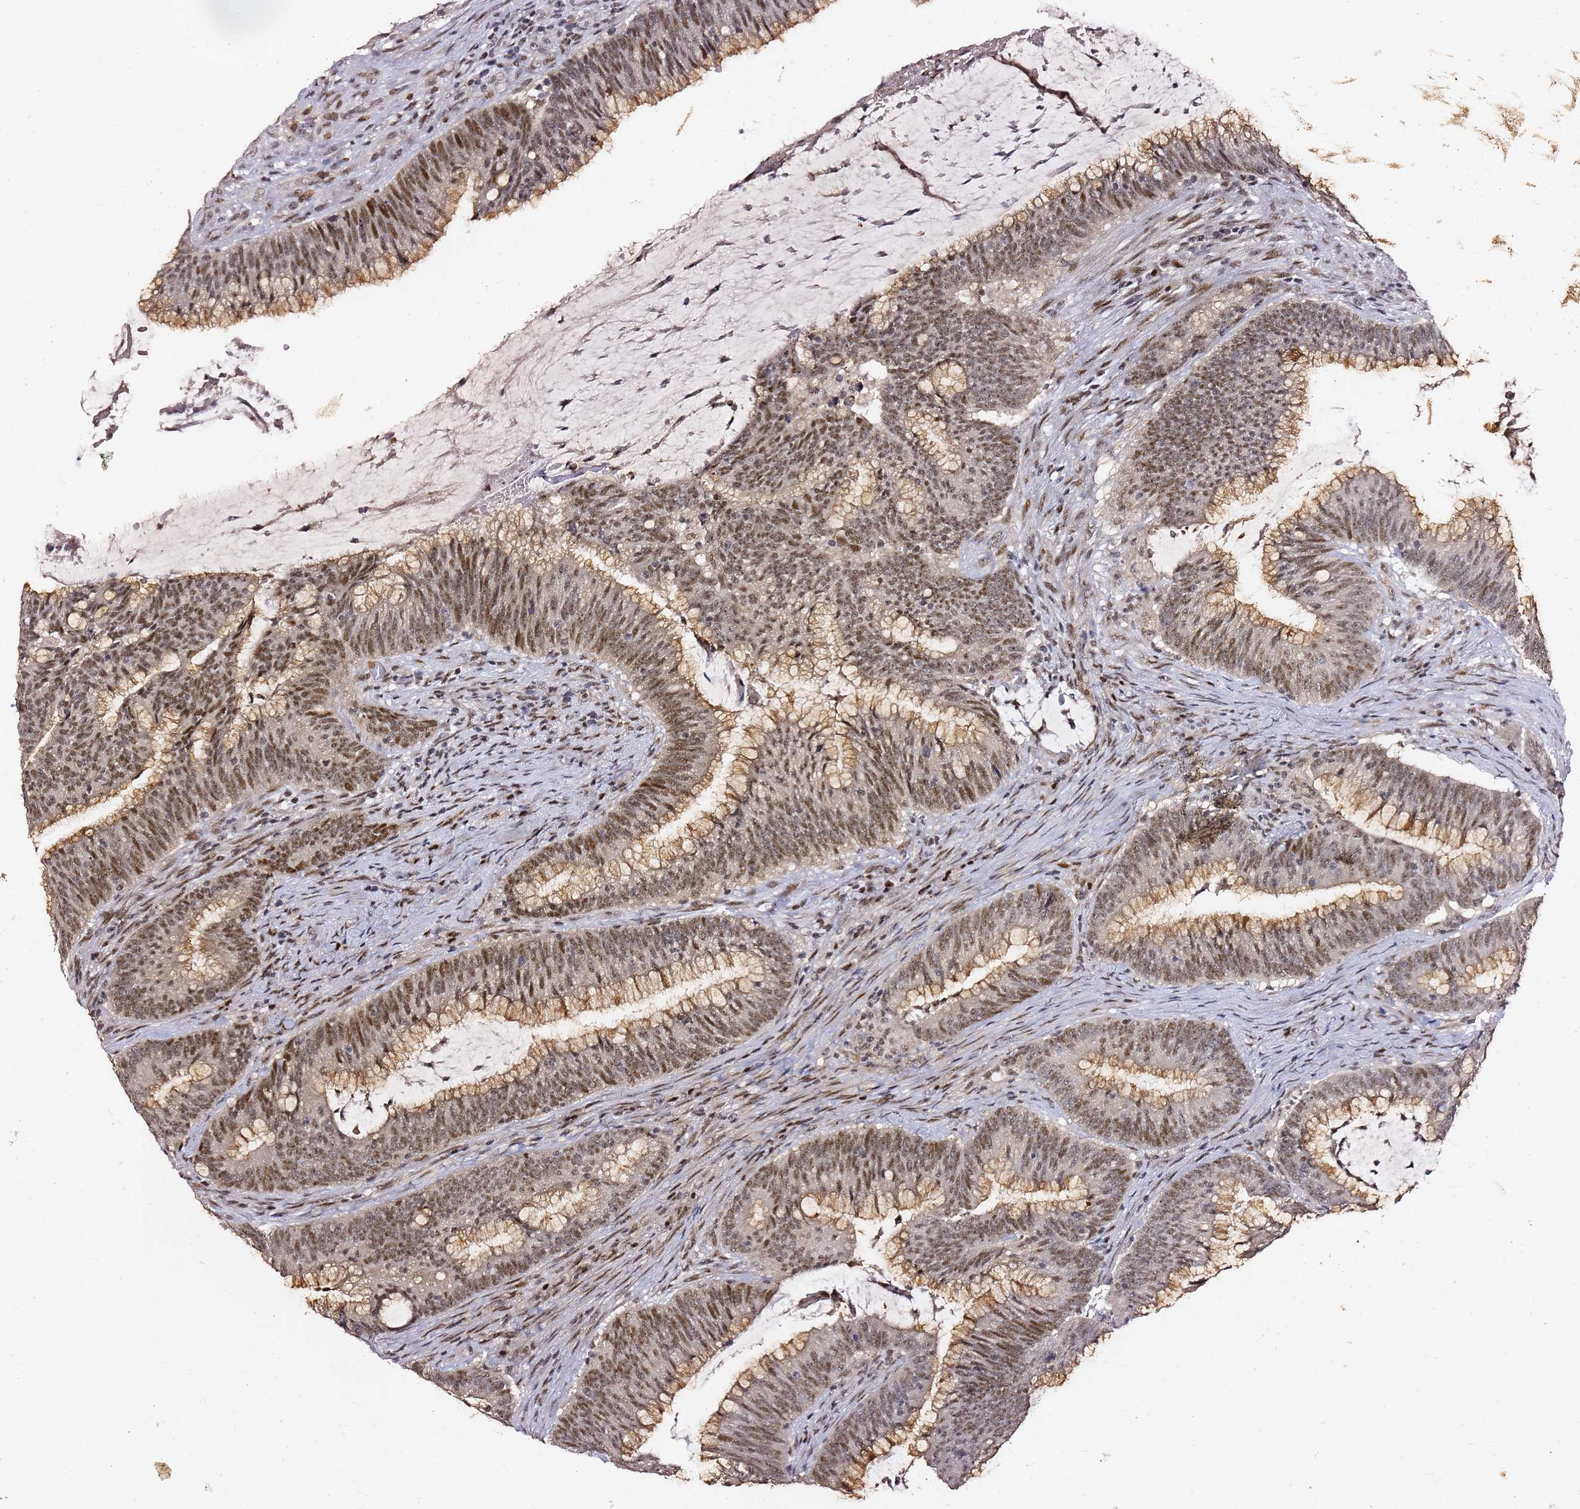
{"staining": {"intensity": "moderate", "quantity": ">75%", "location": "nuclear"}, "tissue": "colorectal cancer", "cell_type": "Tumor cells", "image_type": "cancer", "snomed": [{"axis": "morphology", "description": "Adenocarcinoma, NOS"}, {"axis": "topography", "description": "Rectum"}], "caption": "DAB (3,3'-diaminobenzidine) immunohistochemical staining of human adenocarcinoma (colorectal) shows moderate nuclear protein positivity in about >75% of tumor cells.", "gene": "FCF1", "patient": {"sex": "female", "age": 77}}